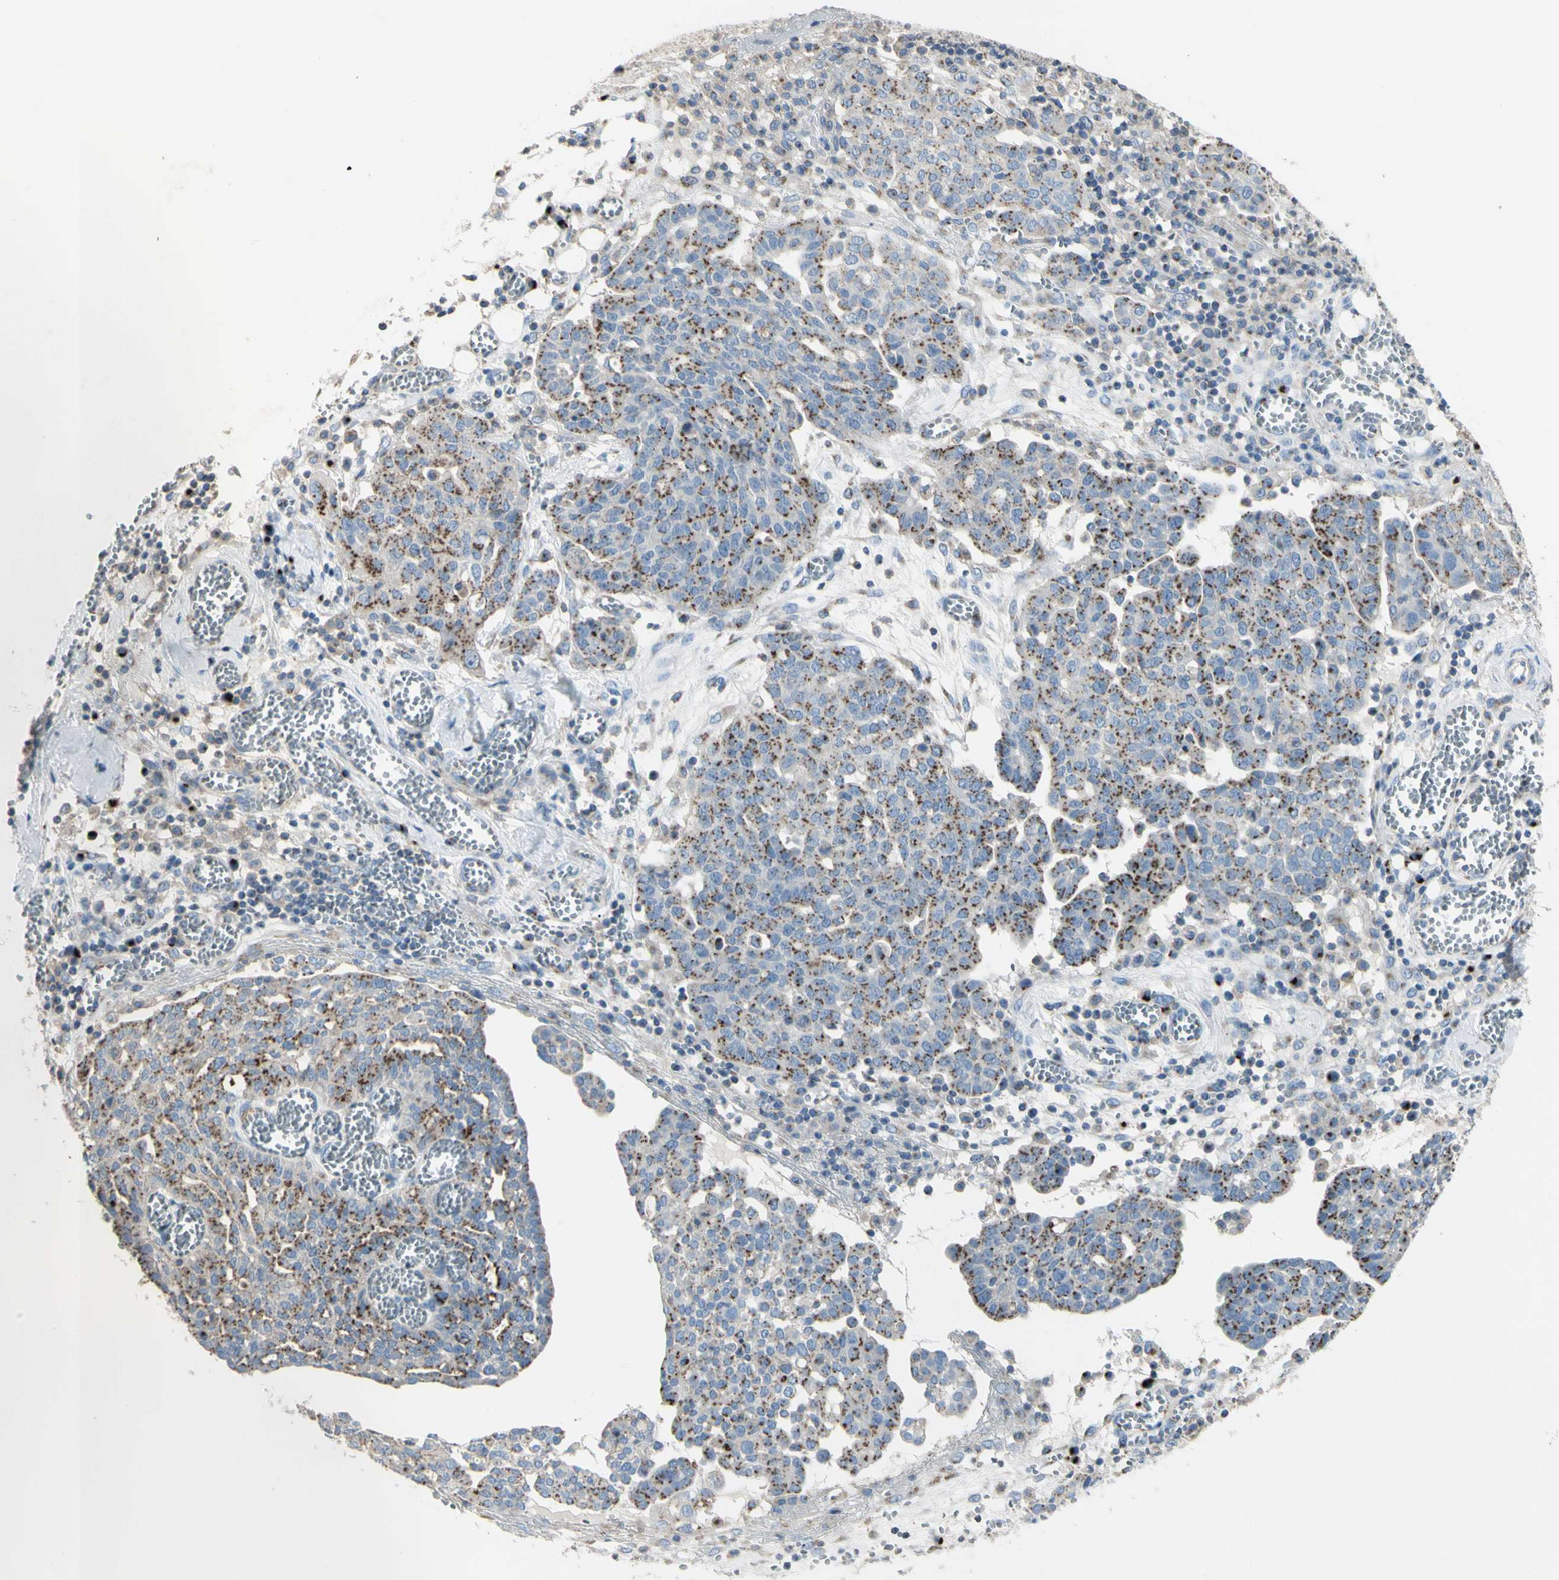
{"staining": {"intensity": "moderate", "quantity": "25%-75%", "location": "cytoplasmic/membranous"}, "tissue": "ovarian cancer", "cell_type": "Tumor cells", "image_type": "cancer", "snomed": [{"axis": "morphology", "description": "Cystadenocarcinoma, serous, NOS"}, {"axis": "topography", "description": "Soft tissue"}, {"axis": "topography", "description": "Ovary"}], "caption": "The micrograph shows immunohistochemical staining of ovarian serous cystadenocarcinoma. There is moderate cytoplasmic/membranous staining is identified in approximately 25%-75% of tumor cells.", "gene": "B4GALT3", "patient": {"sex": "female", "age": 57}}